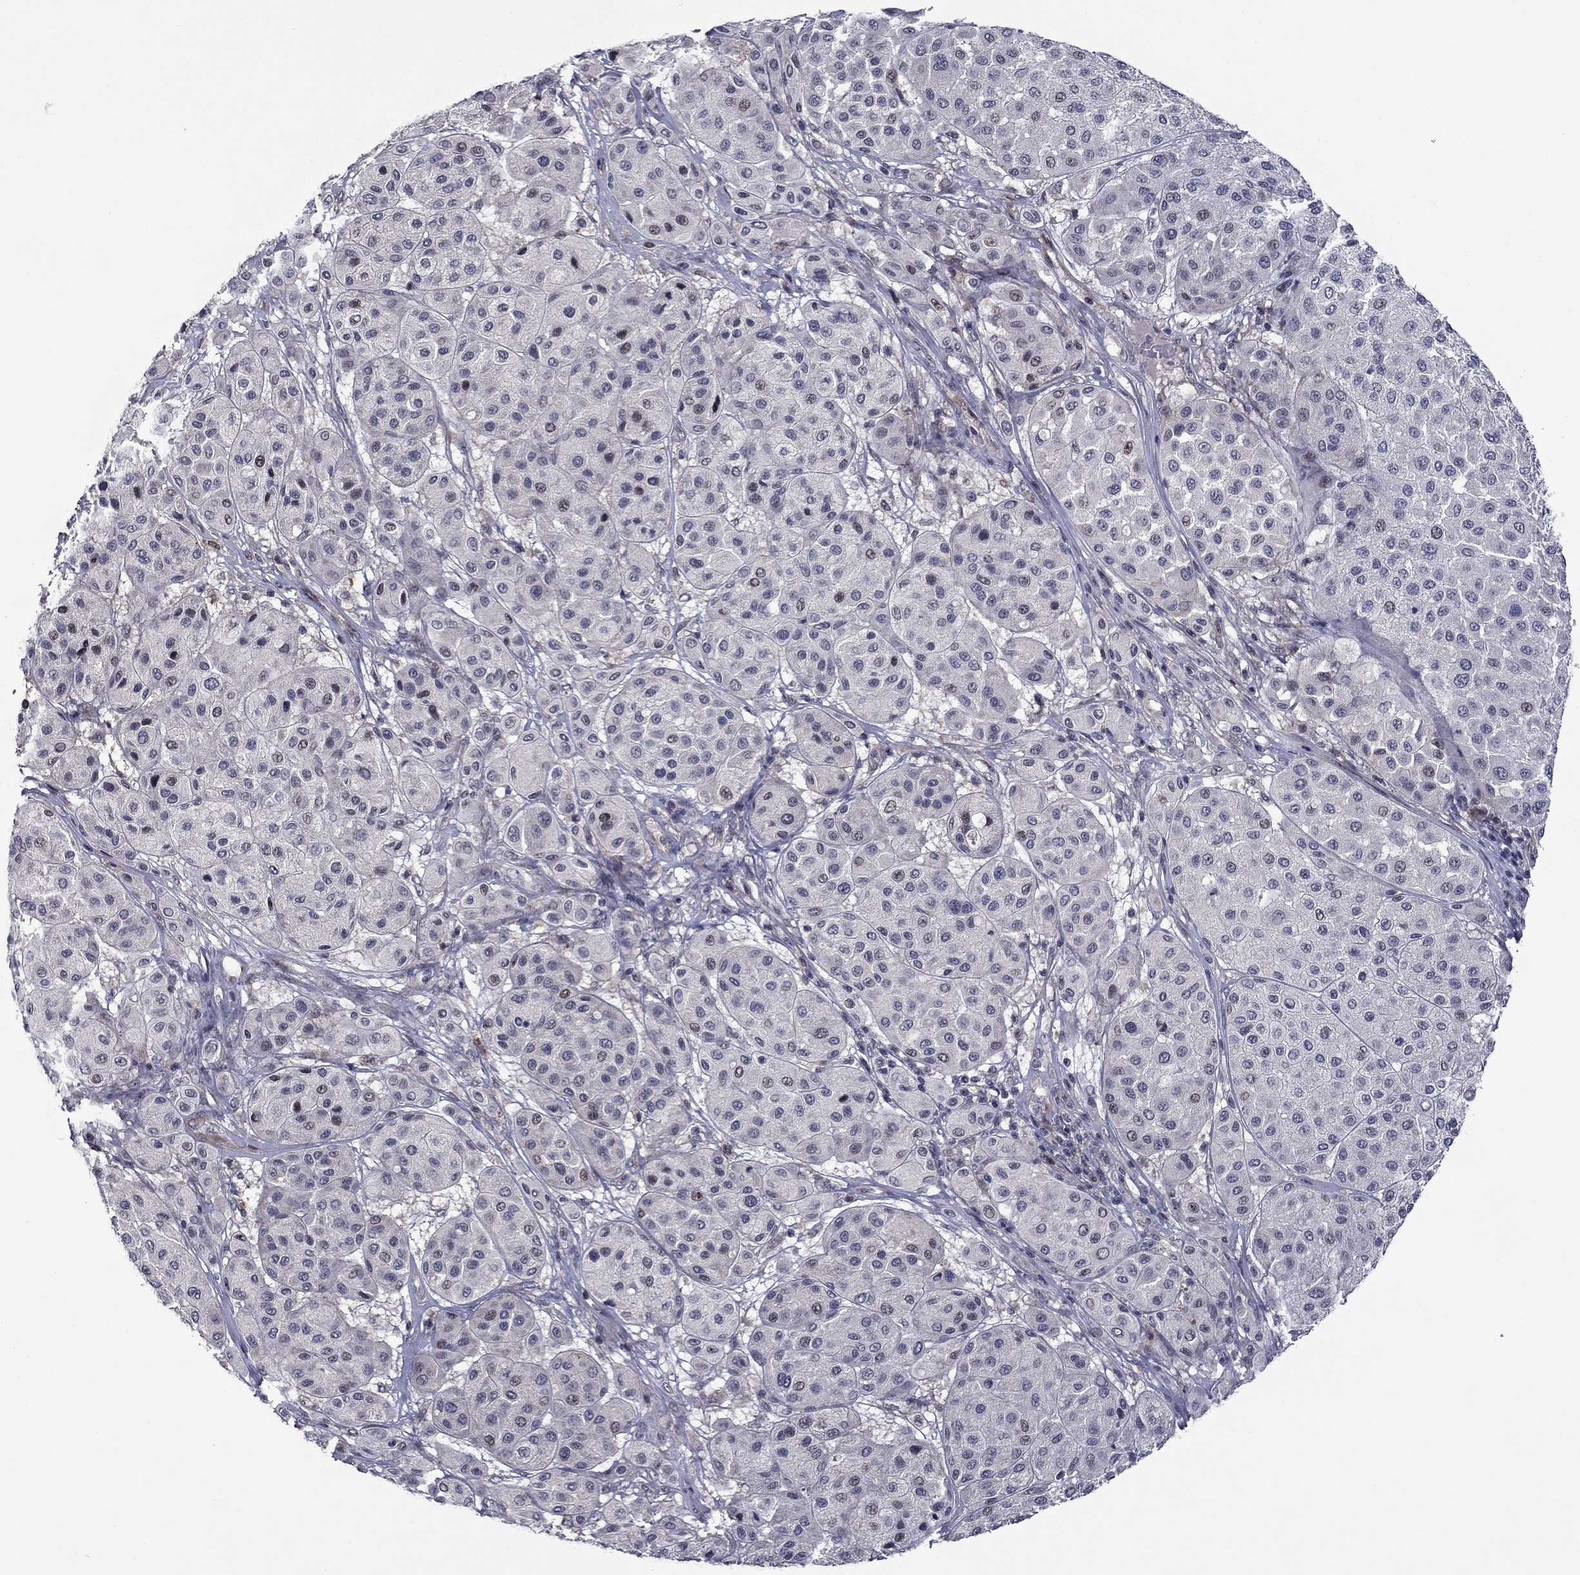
{"staining": {"intensity": "negative", "quantity": "none", "location": "none"}, "tissue": "melanoma", "cell_type": "Tumor cells", "image_type": "cancer", "snomed": [{"axis": "morphology", "description": "Malignant melanoma, Metastatic site"}, {"axis": "topography", "description": "Smooth muscle"}], "caption": "High power microscopy image of an immunohistochemistry image of melanoma, revealing no significant positivity in tumor cells.", "gene": "B3GAT1", "patient": {"sex": "male", "age": 41}}